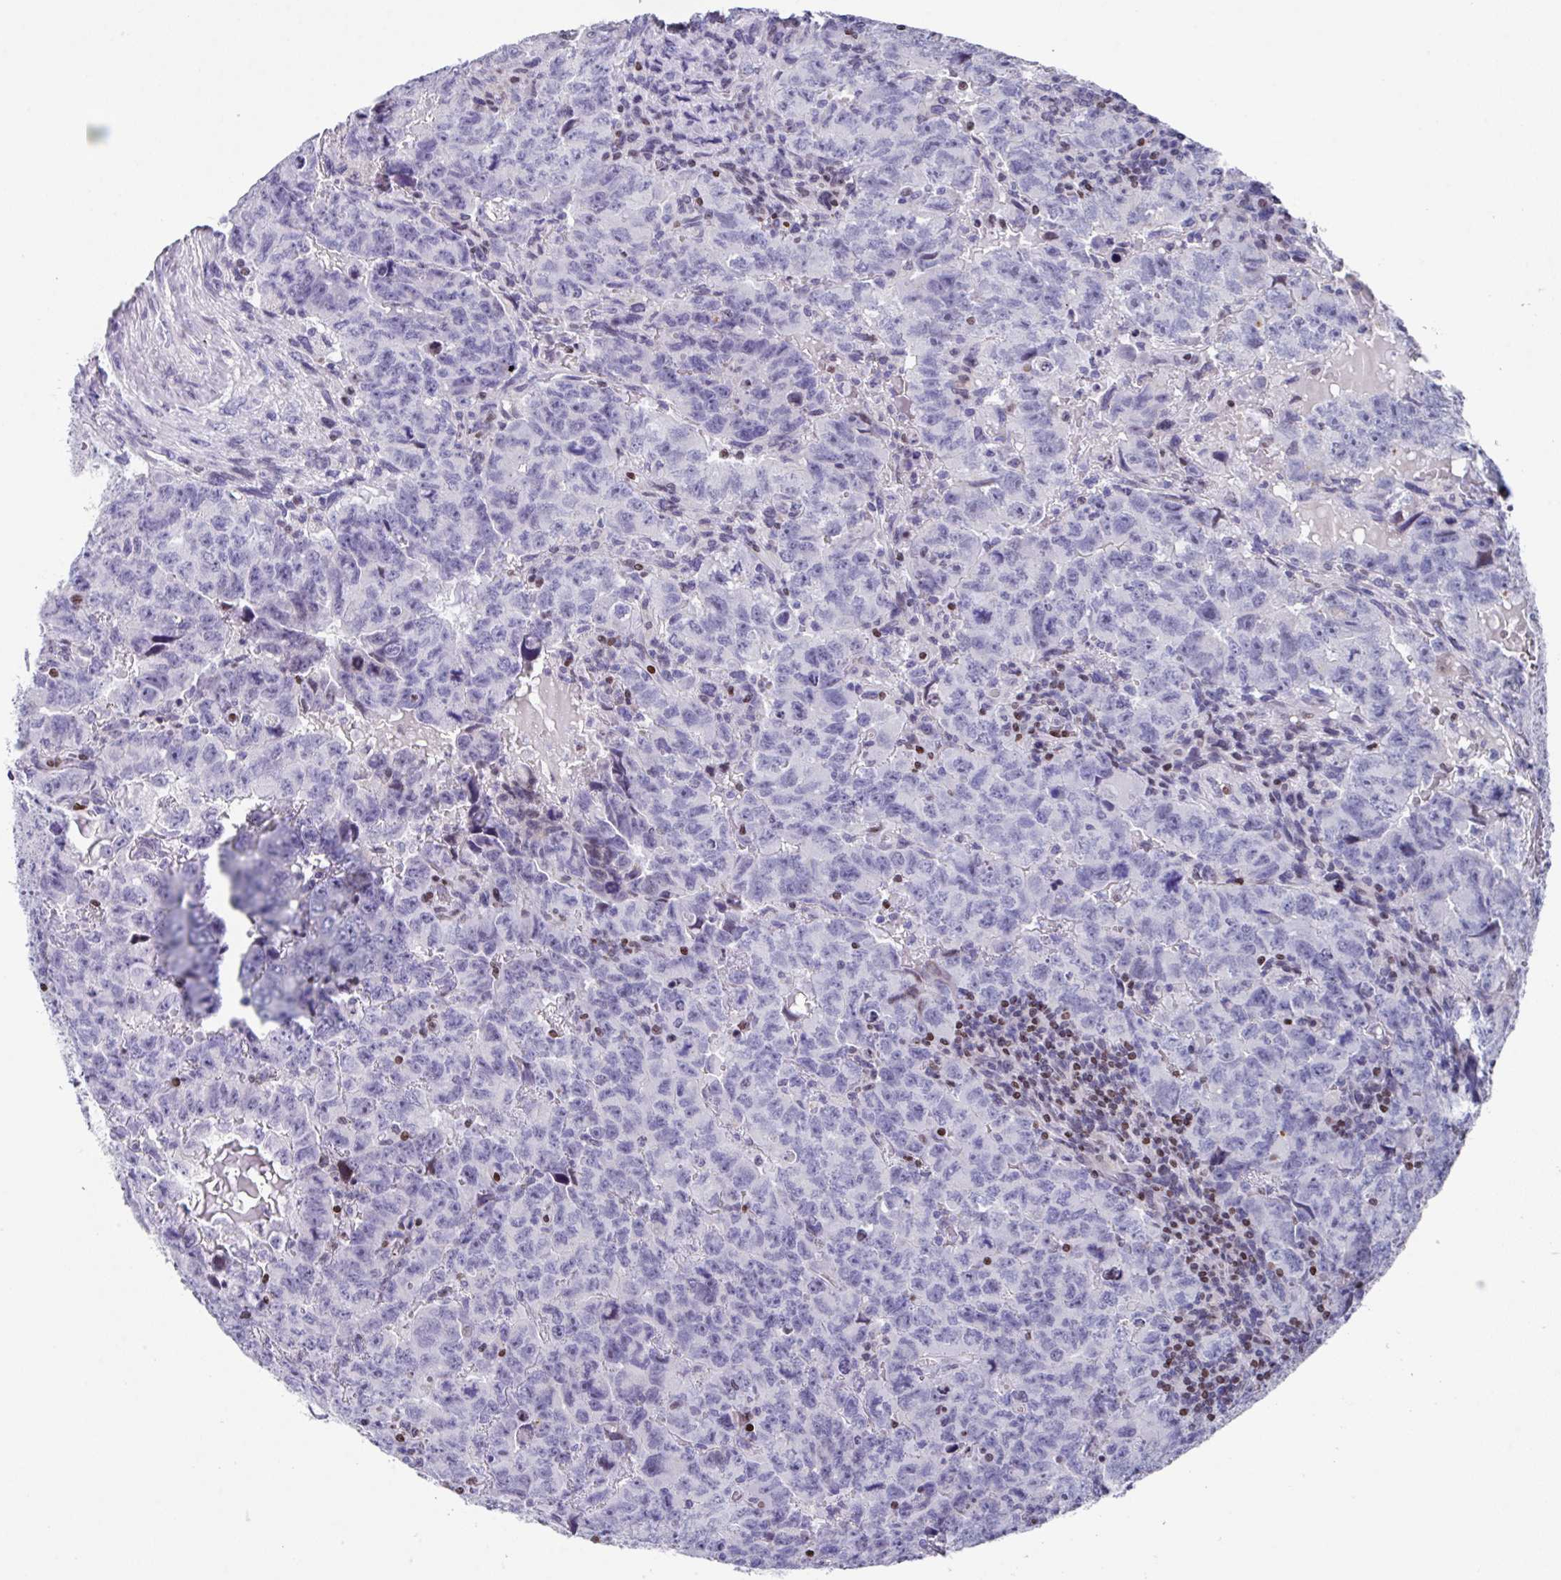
{"staining": {"intensity": "negative", "quantity": "none", "location": "none"}, "tissue": "testis cancer", "cell_type": "Tumor cells", "image_type": "cancer", "snomed": [{"axis": "morphology", "description": "Carcinoma, Embryonal, NOS"}, {"axis": "topography", "description": "Testis"}], "caption": "High magnification brightfield microscopy of testis cancer stained with DAB (brown) and counterstained with hematoxylin (blue): tumor cells show no significant positivity.", "gene": "TCF3", "patient": {"sex": "male", "age": 24}}